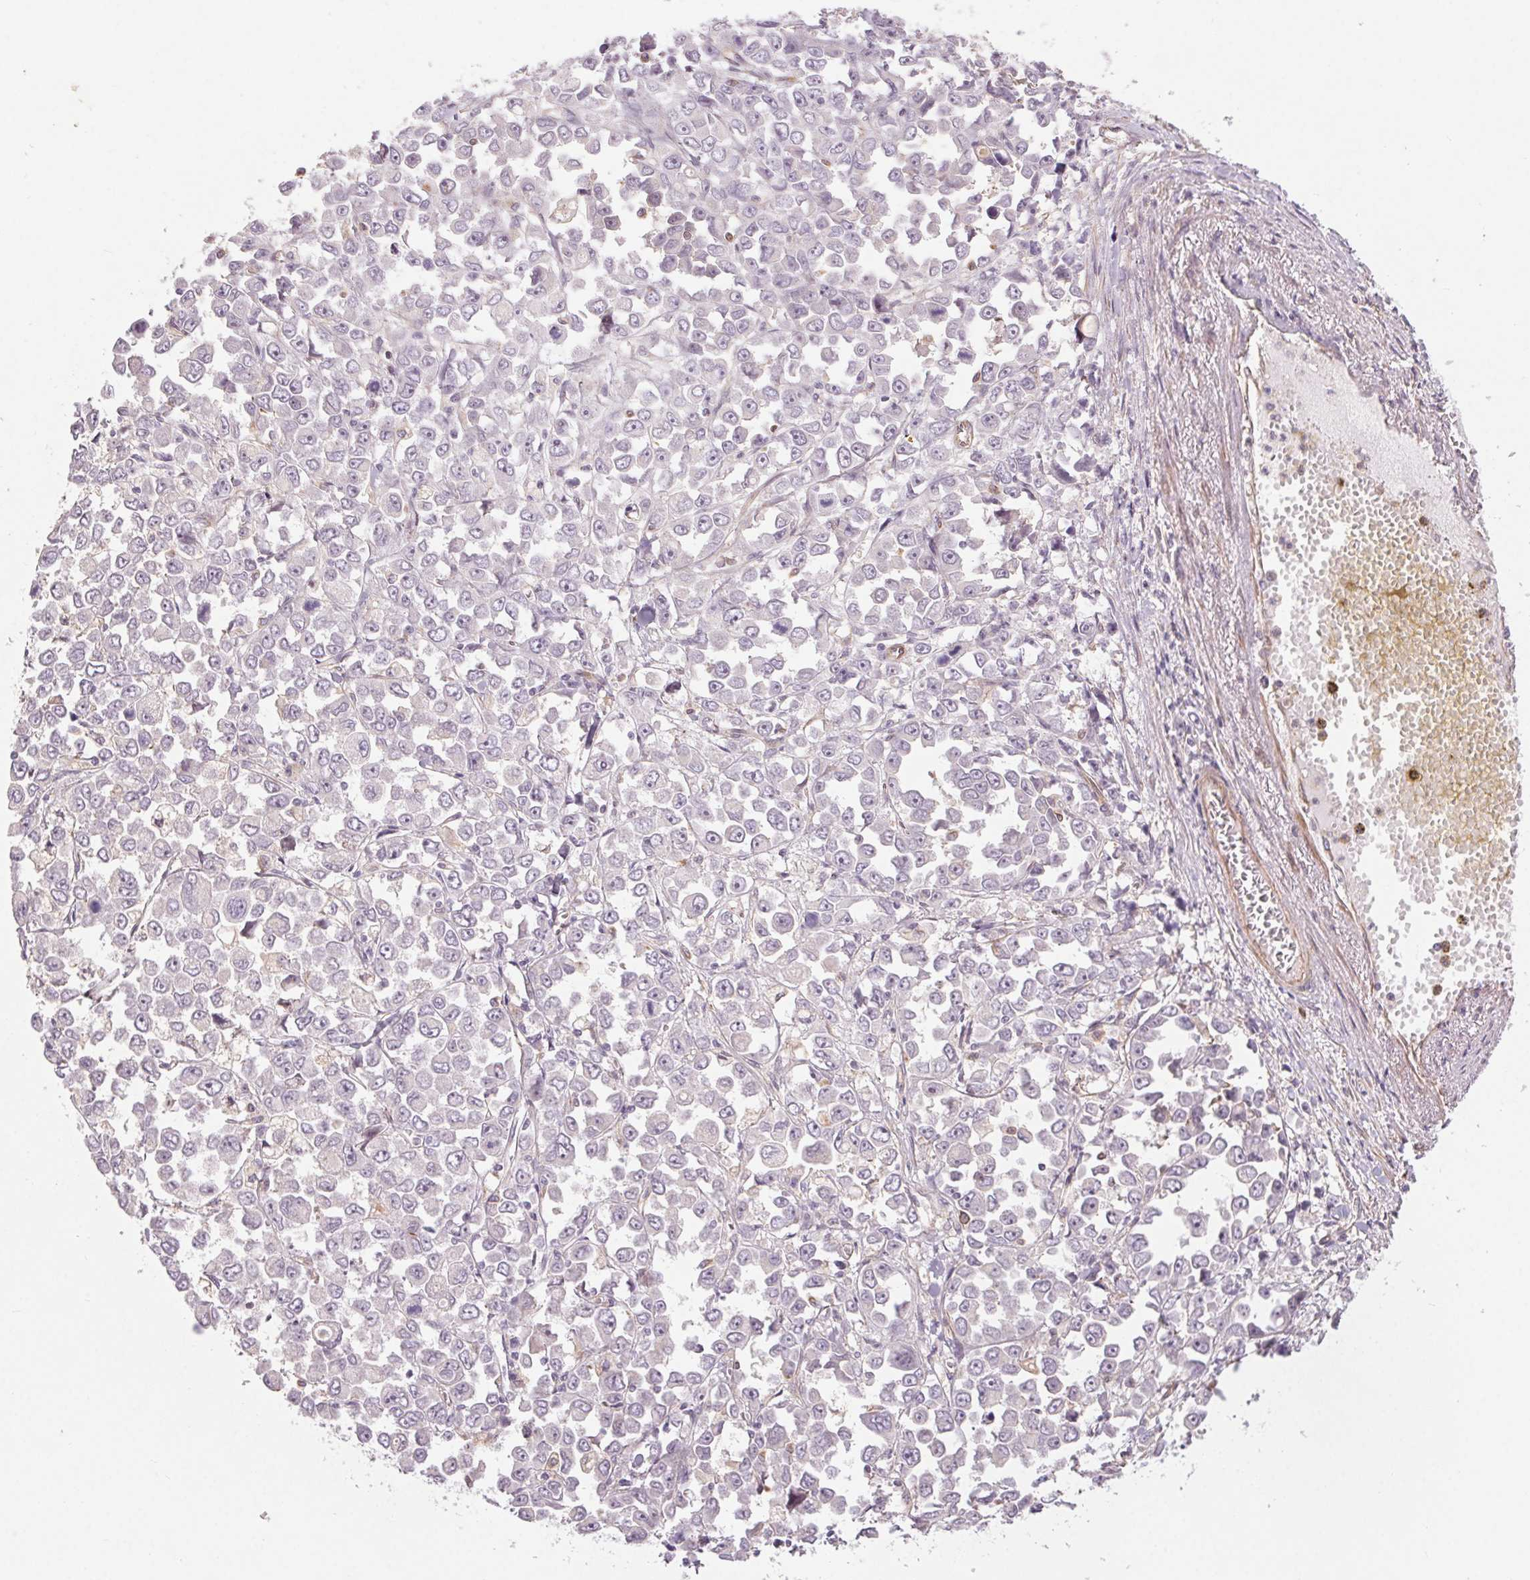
{"staining": {"intensity": "negative", "quantity": "none", "location": "none"}, "tissue": "stomach cancer", "cell_type": "Tumor cells", "image_type": "cancer", "snomed": [{"axis": "morphology", "description": "Adenocarcinoma, NOS"}, {"axis": "topography", "description": "Stomach, upper"}], "caption": "Adenocarcinoma (stomach) was stained to show a protein in brown. There is no significant staining in tumor cells. The staining was performed using DAB to visualize the protein expression in brown, while the nuclei were stained in blue with hematoxylin (Magnification: 20x).", "gene": "CCSER1", "patient": {"sex": "male", "age": 70}}